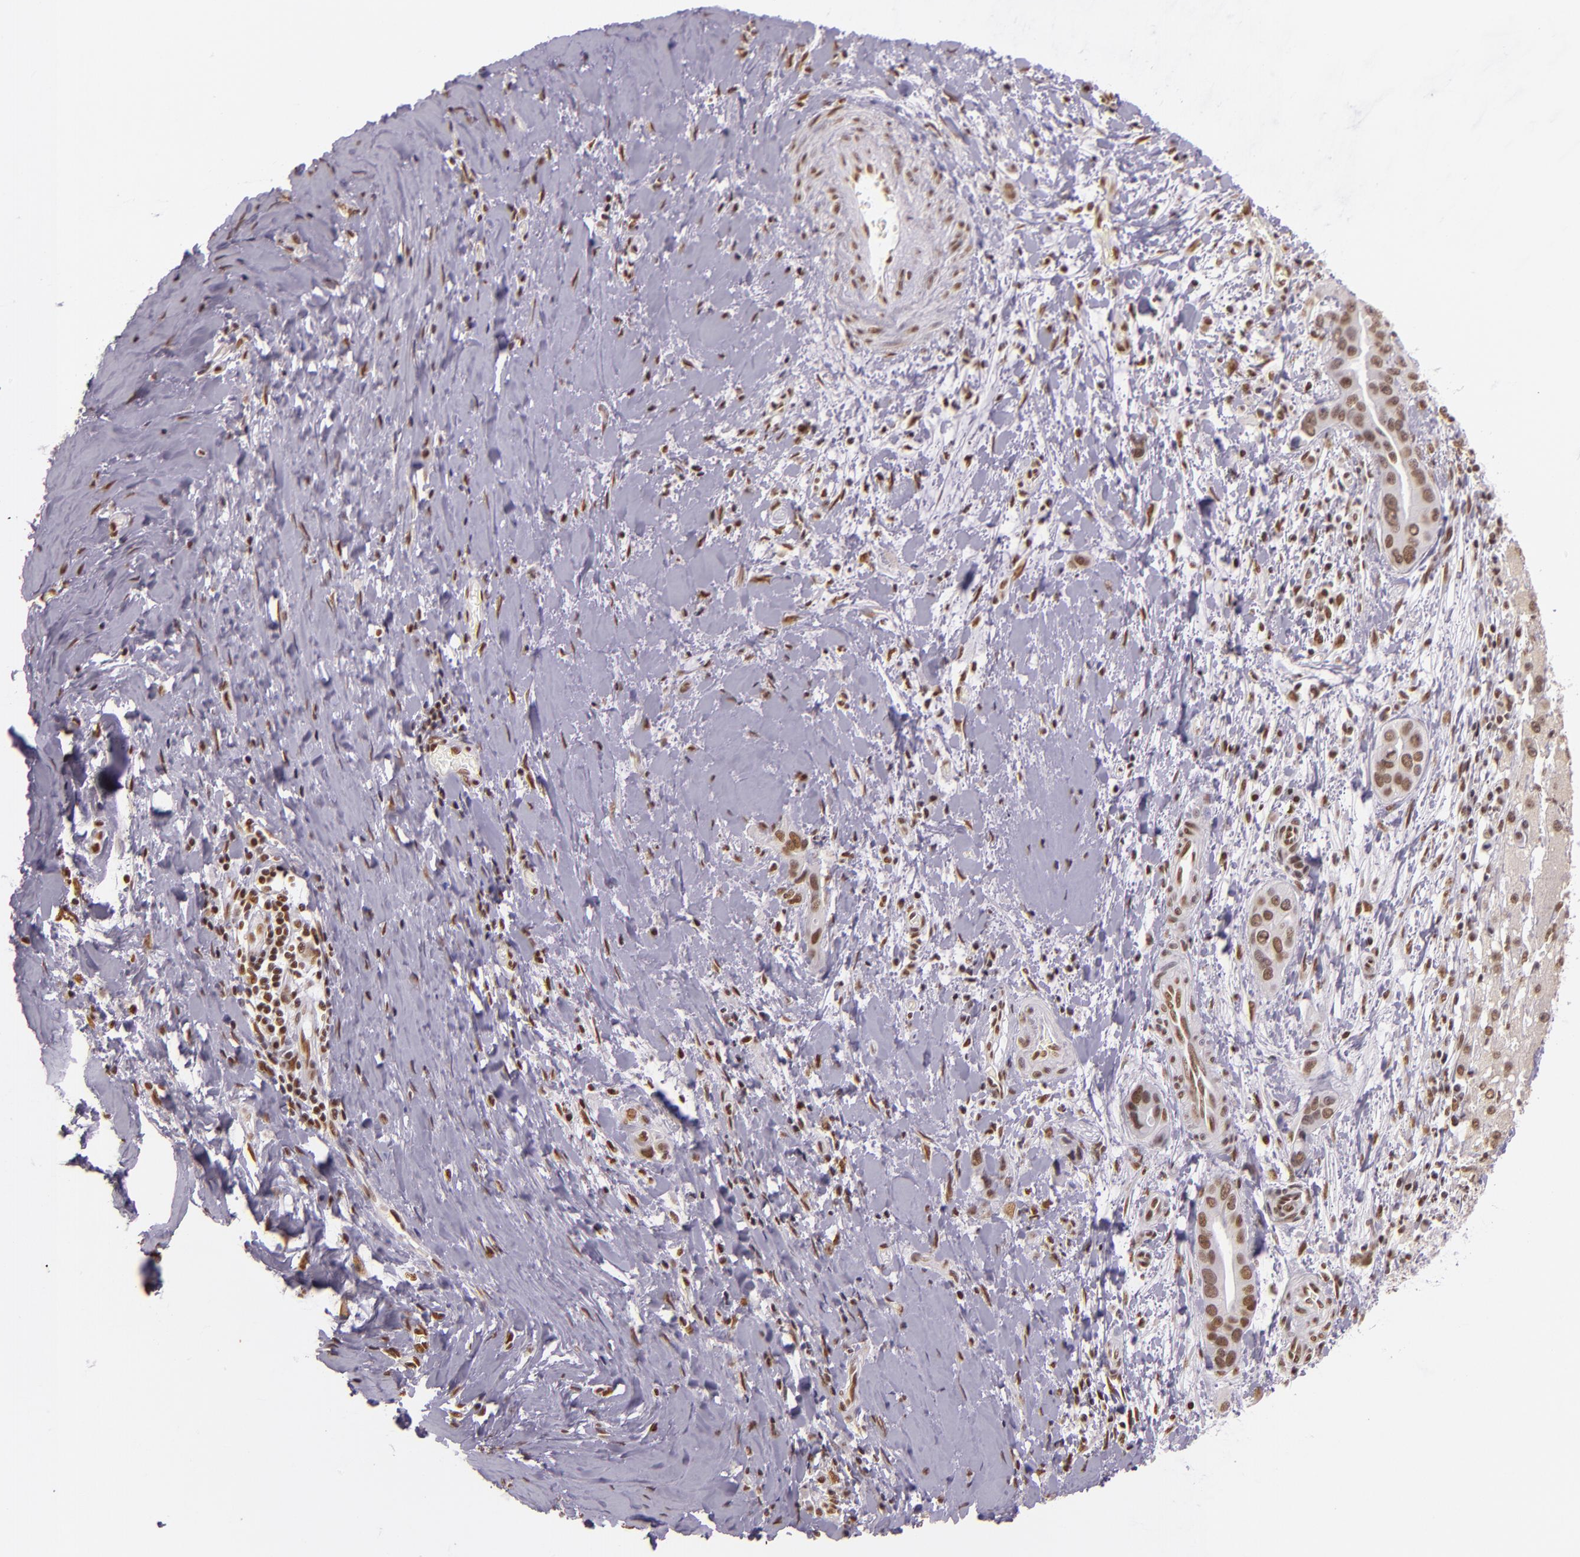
{"staining": {"intensity": "moderate", "quantity": ">75%", "location": "nuclear"}, "tissue": "liver cancer", "cell_type": "Tumor cells", "image_type": "cancer", "snomed": [{"axis": "morphology", "description": "Cholangiocarcinoma"}, {"axis": "topography", "description": "Liver"}], "caption": "A medium amount of moderate nuclear staining is appreciated in approximately >75% of tumor cells in cholangiocarcinoma (liver) tissue.", "gene": "USF1", "patient": {"sex": "female", "age": 65}}